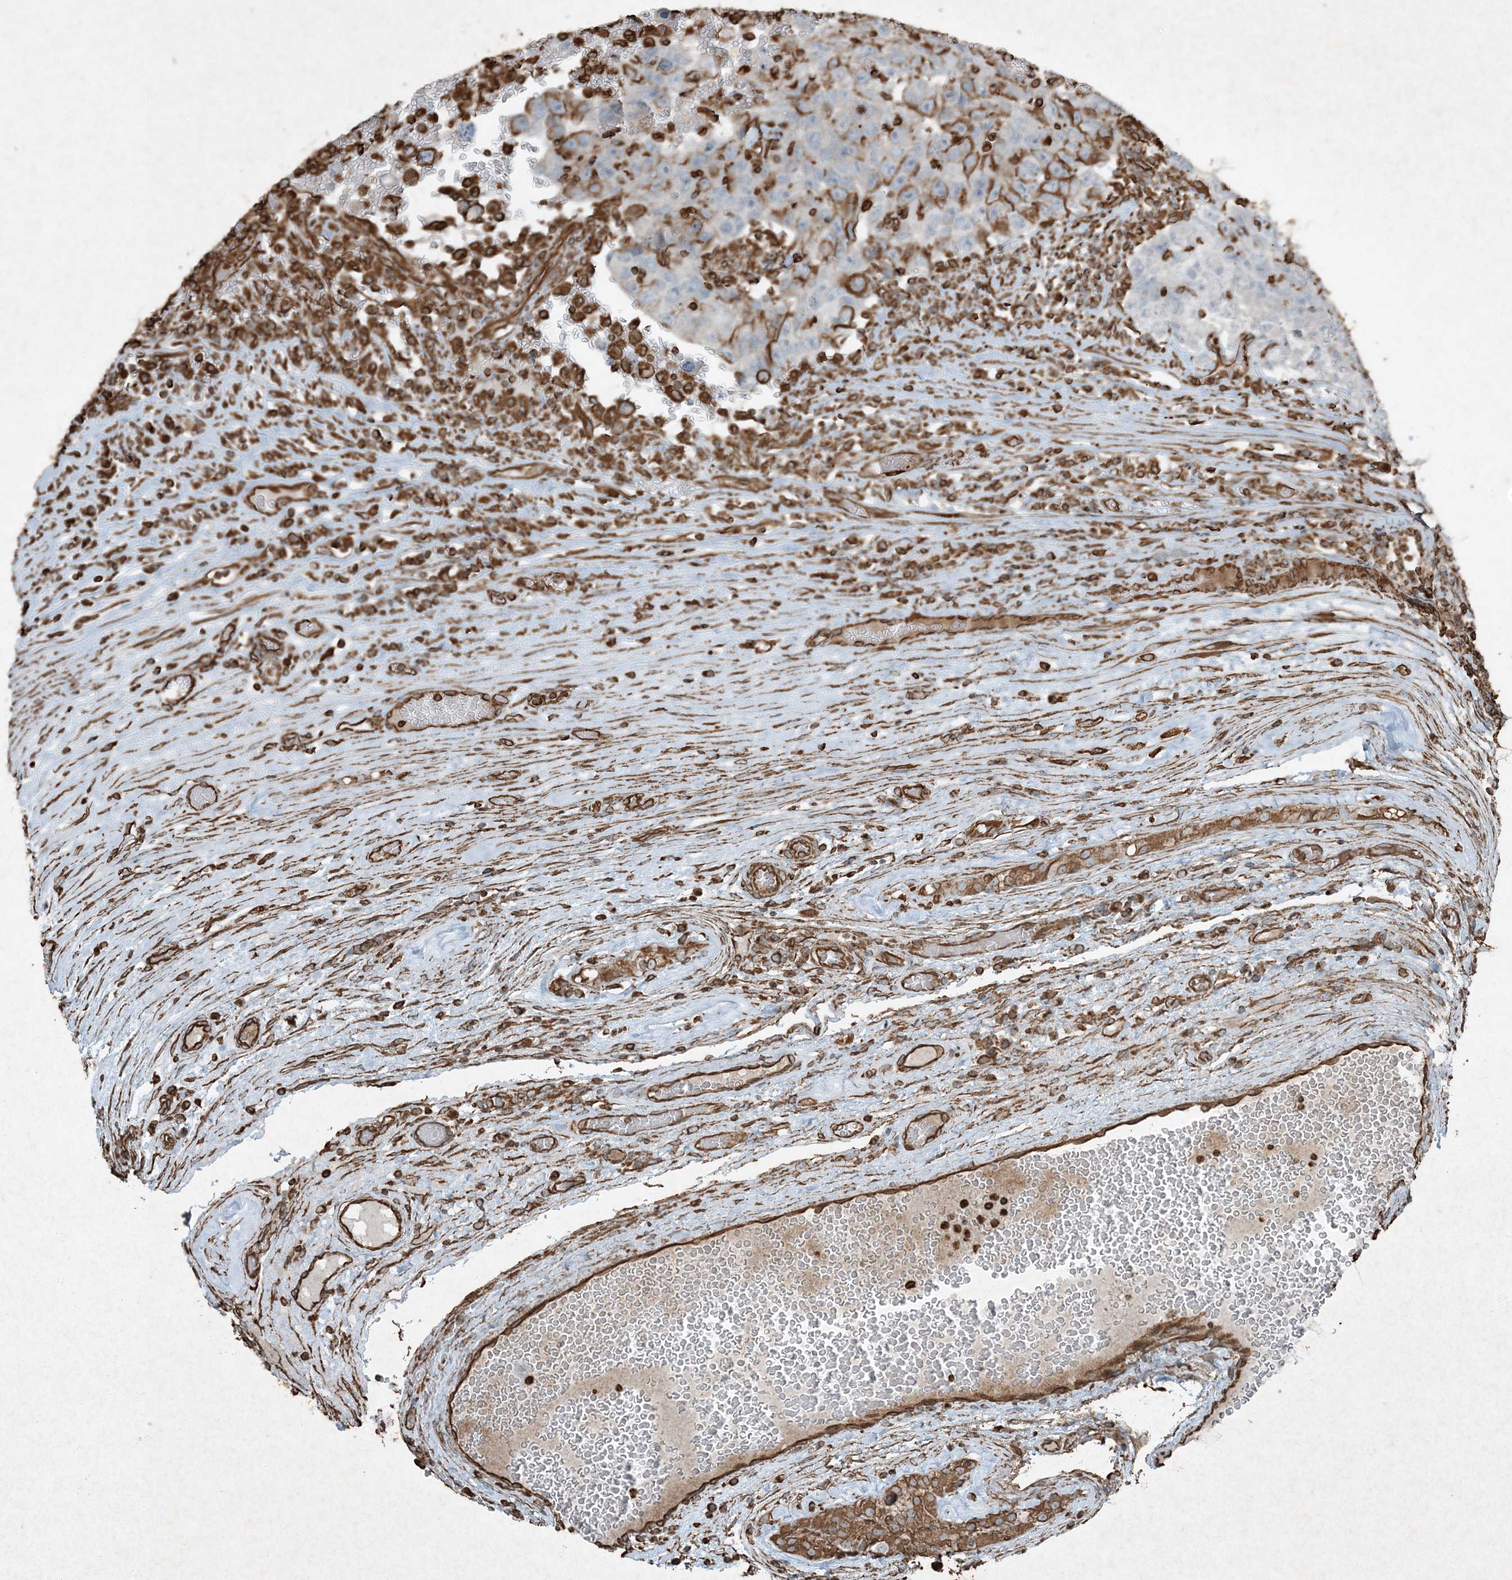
{"staining": {"intensity": "moderate", "quantity": "<25%", "location": "cytoplasmic/membranous"}, "tissue": "testis cancer", "cell_type": "Tumor cells", "image_type": "cancer", "snomed": [{"axis": "morphology", "description": "Carcinoma, Embryonal, NOS"}, {"axis": "topography", "description": "Testis"}], "caption": "An IHC micrograph of neoplastic tissue is shown. Protein staining in brown highlights moderate cytoplasmic/membranous positivity in testis cancer within tumor cells.", "gene": "RYK", "patient": {"sex": "male", "age": 26}}